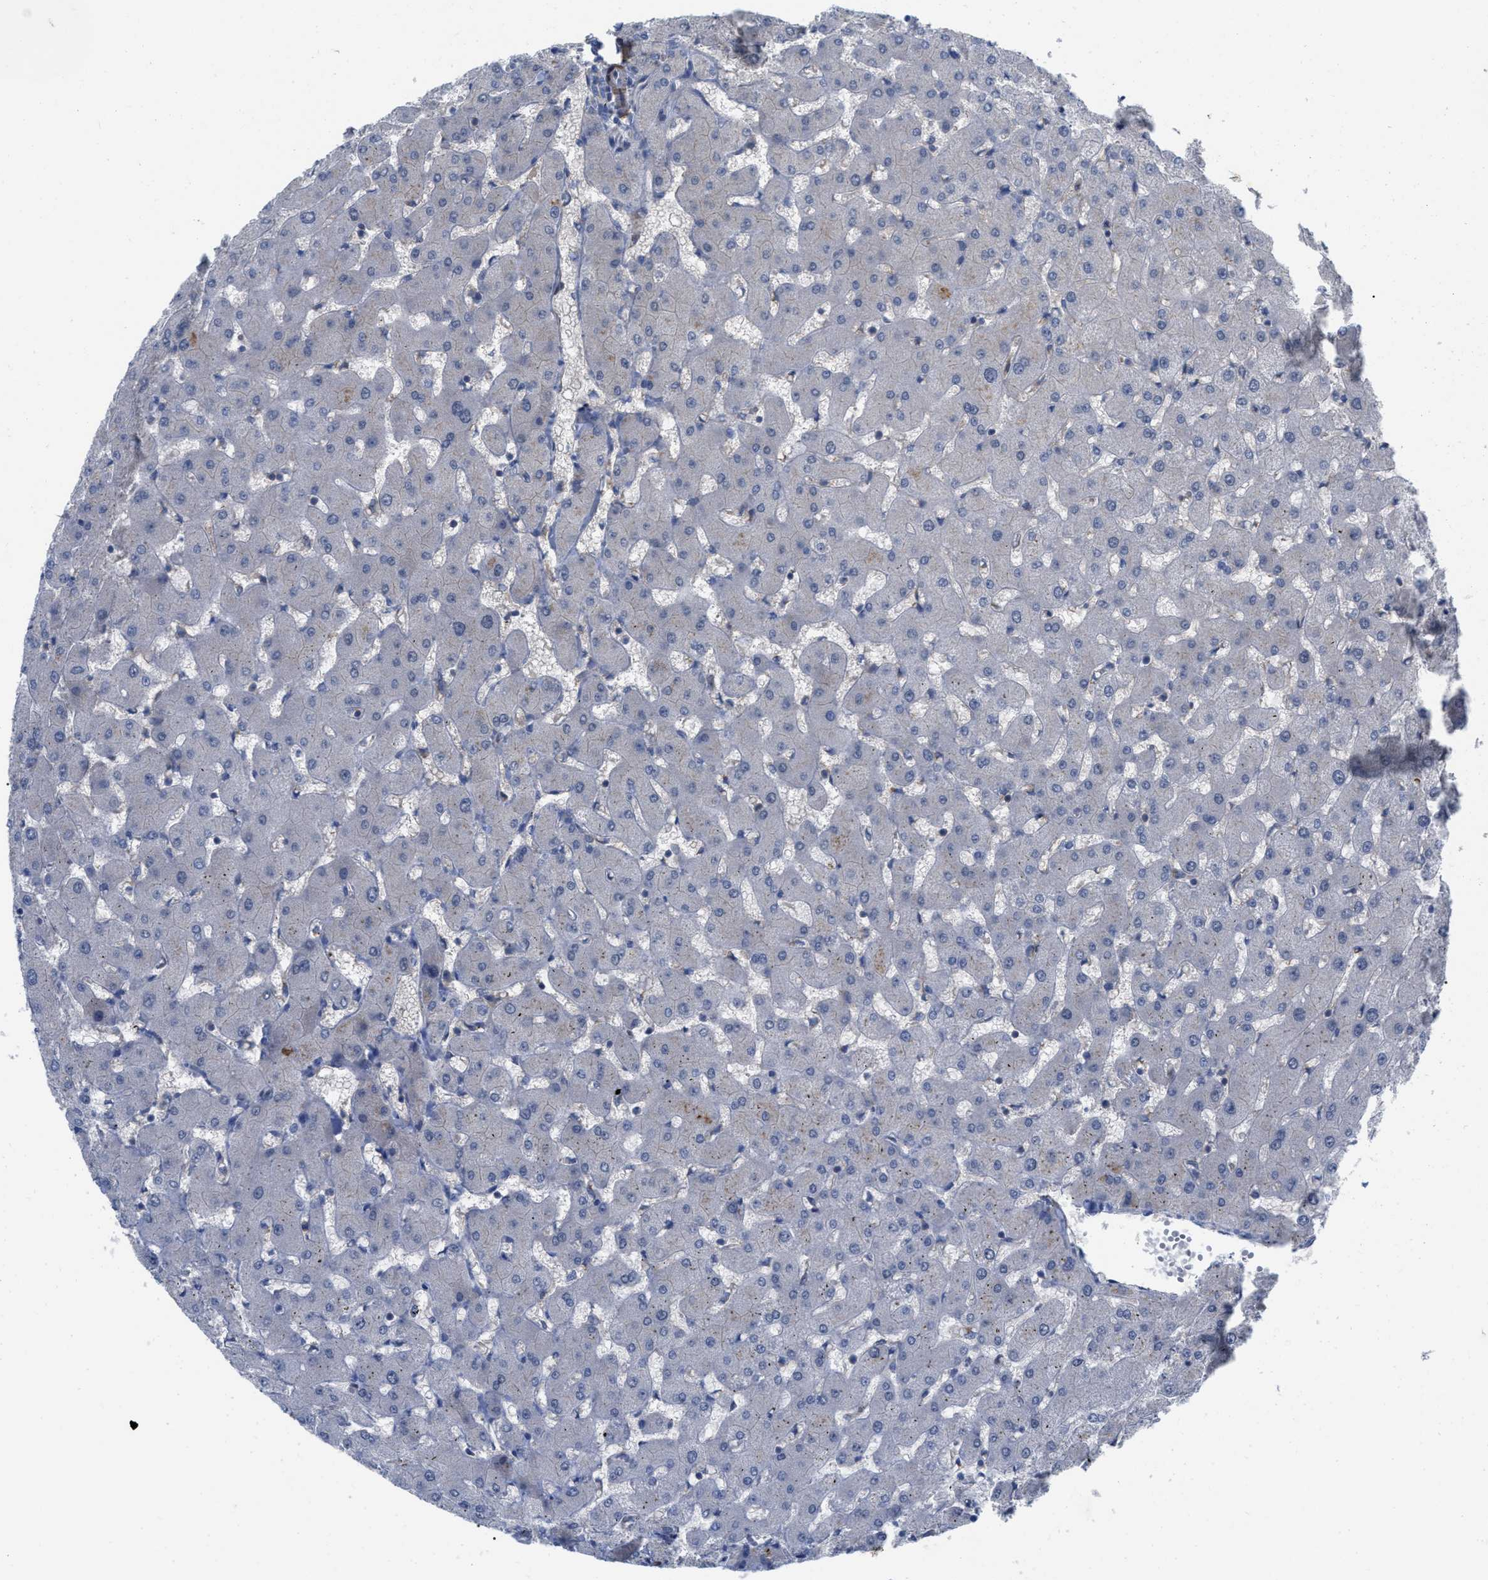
{"staining": {"intensity": "weak", "quantity": "<25%", "location": "cytoplasmic/membranous"}, "tissue": "liver", "cell_type": "Cholangiocytes", "image_type": "normal", "snomed": [{"axis": "morphology", "description": "Normal tissue, NOS"}, {"axis": "topography", "description": "Liver"}], "caption": "This is an immunohistochemistry micrograph of unremarkable liver. There is no staining in cholangiocytes.", "gene": "RABEP1", "patient": {"sex": "female", "age": 63}}